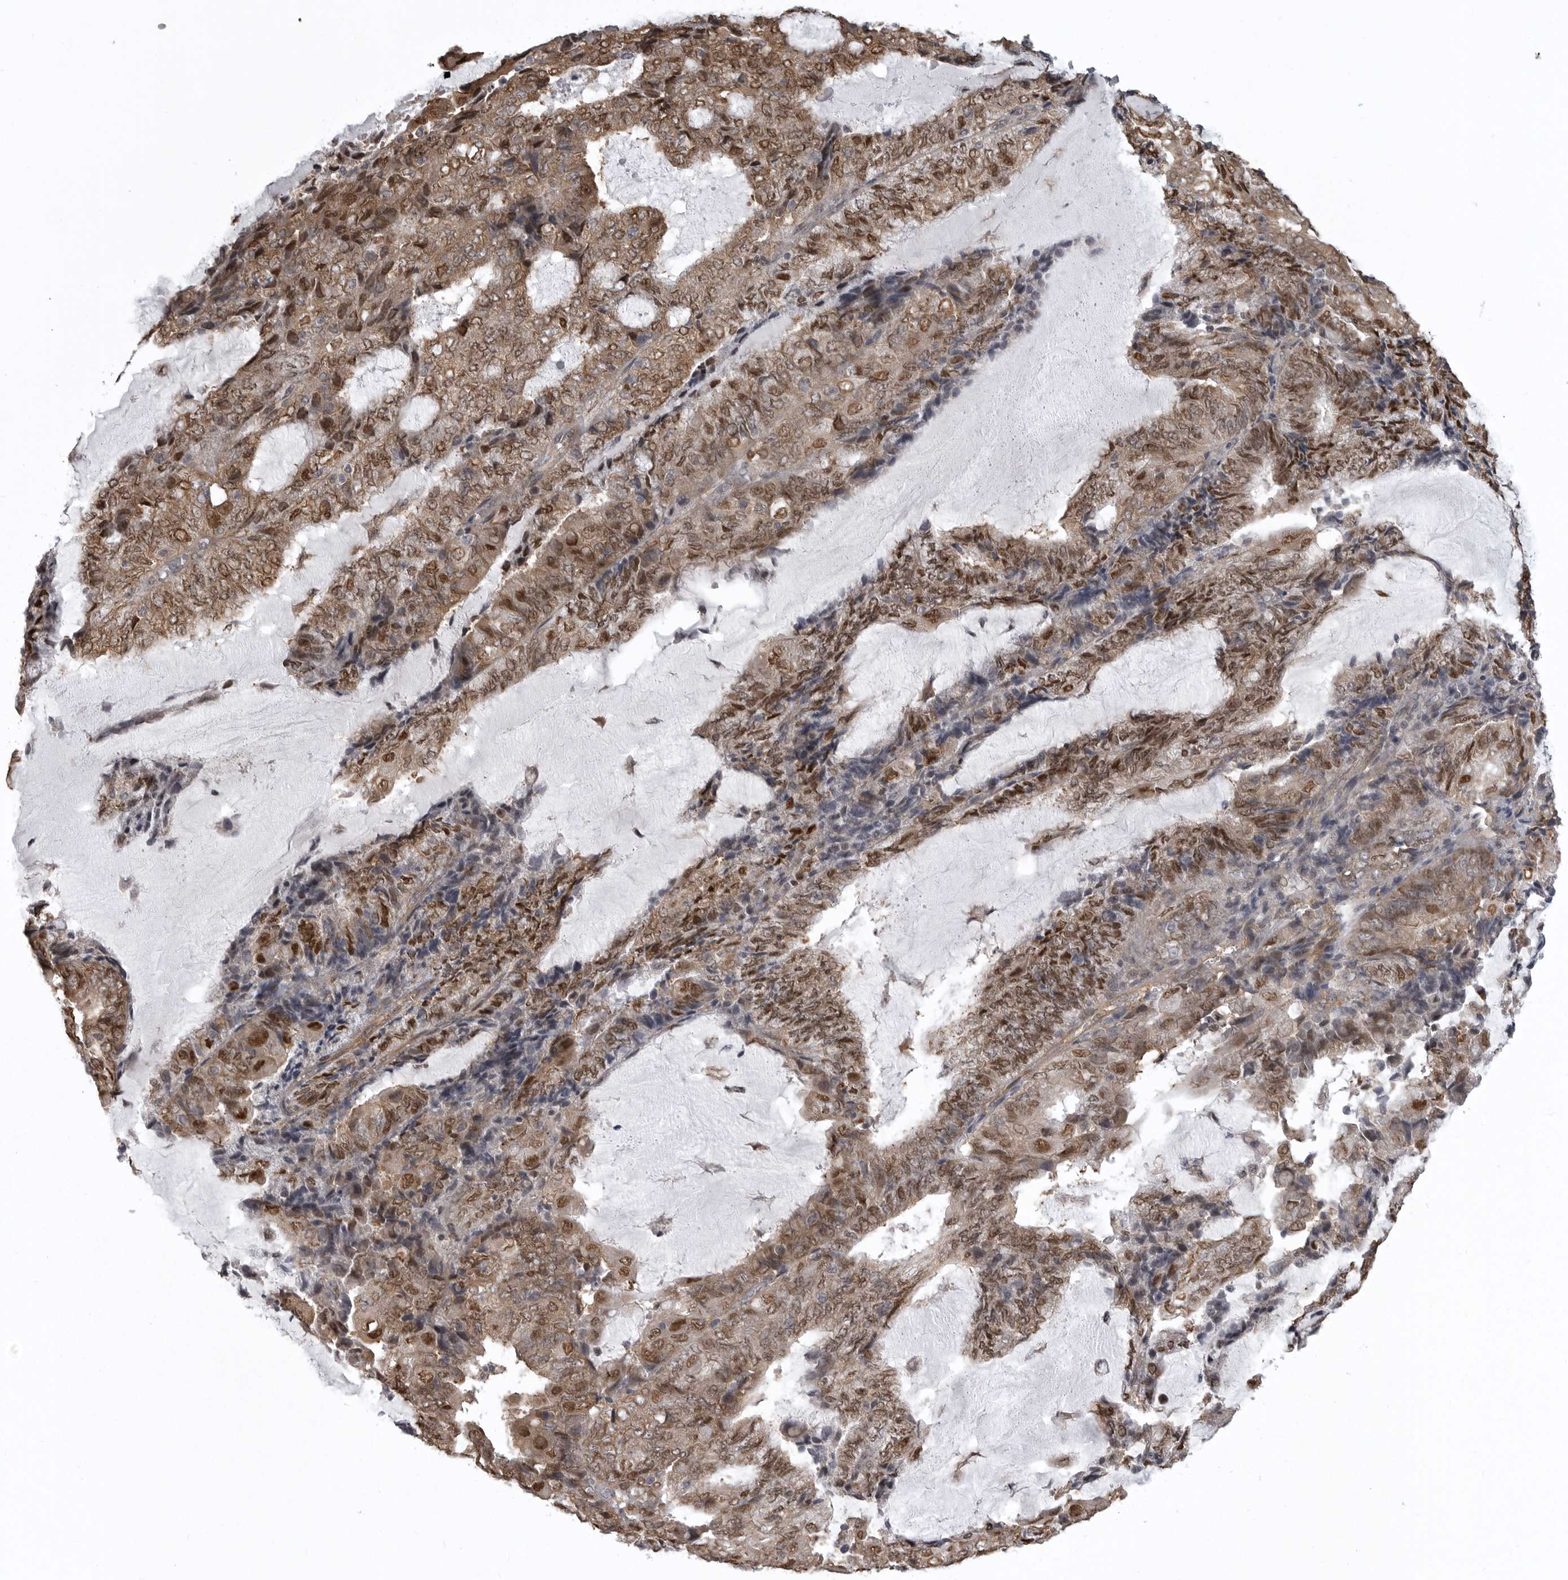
{"staining": {"intensity": "moderate", "quantity": ">75%", "location": "cytoplasmic/membranous,nuclear"}, "tissue": "endometrial cancer", "cell_type": "Tumor cells", "image_type": "cancer", "snomed": [{"axis": "morphology", "description": "Adenocarcinoma, NOS"}, {"axis": "topography", "description": "Endometrium"}], "caption": "Adenocarcinoma (endometrial) stained with a brown dye shows moderate cytoplasmic/membranous and nuclear positive positivity in approximately >75% of tumor cells.", "gene": "SNX16", "patient": {"sex": "female", "age": 81}}